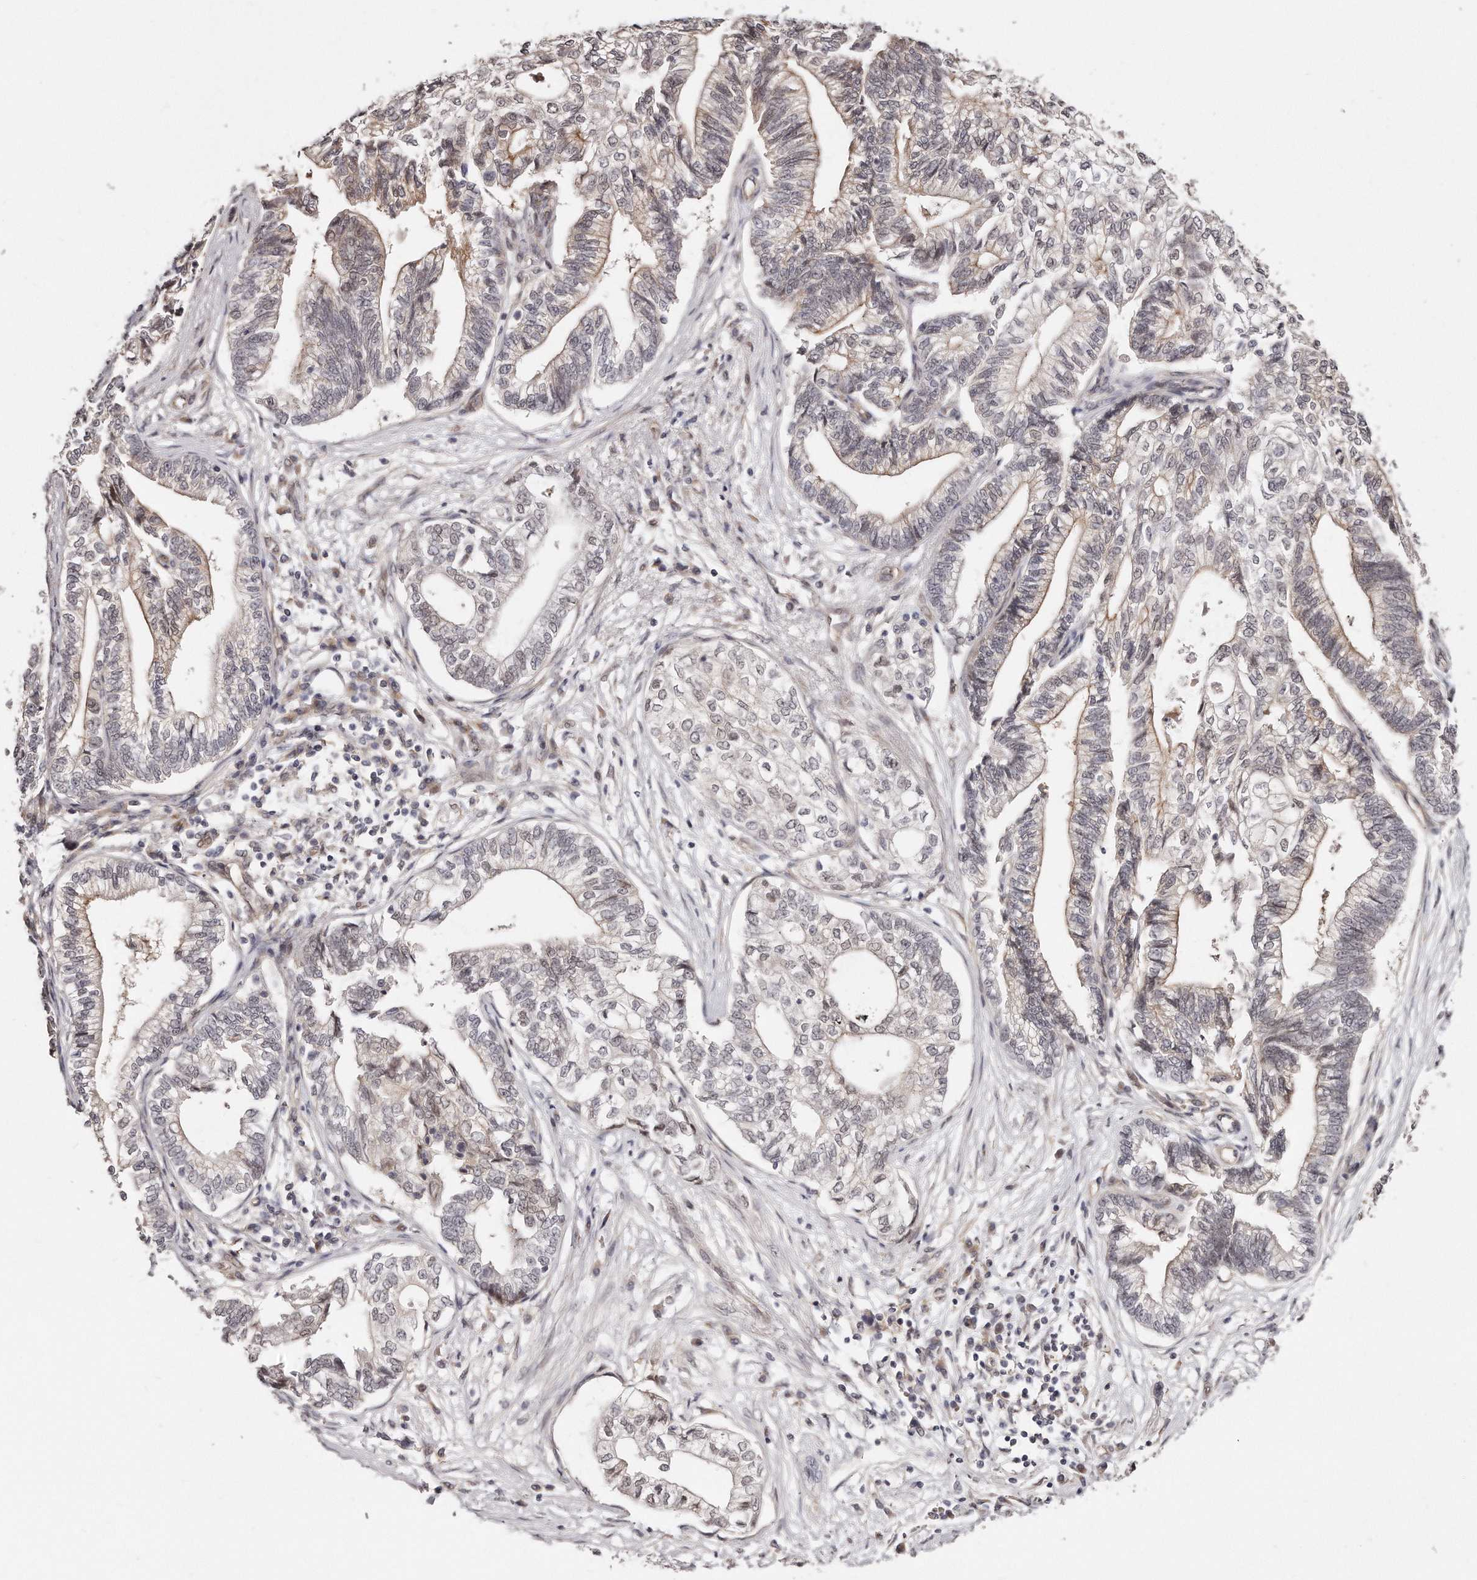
{"staining": {"intensity": "weak", "quantity": "25%-75%", "location": "cytoplasmic/membranous,nuclear"}, "tissue": "pancreatic cancer", "cell_type": "Tumor cells", "image_type": "cancer", "snomed": [{"axis": "morphology", "description": "Adenocarcinoma, NOS"}, {"axis": "topography", "description": "Pancreas"}], "caption": "A brown stain highlights weak cytoplasmic/membranous and nuclear expression of a protein in pancreatic adenocarcinoma tumor cells.", "gene": "CASZ1", "patient": {"sex": "male", "age": 72}}